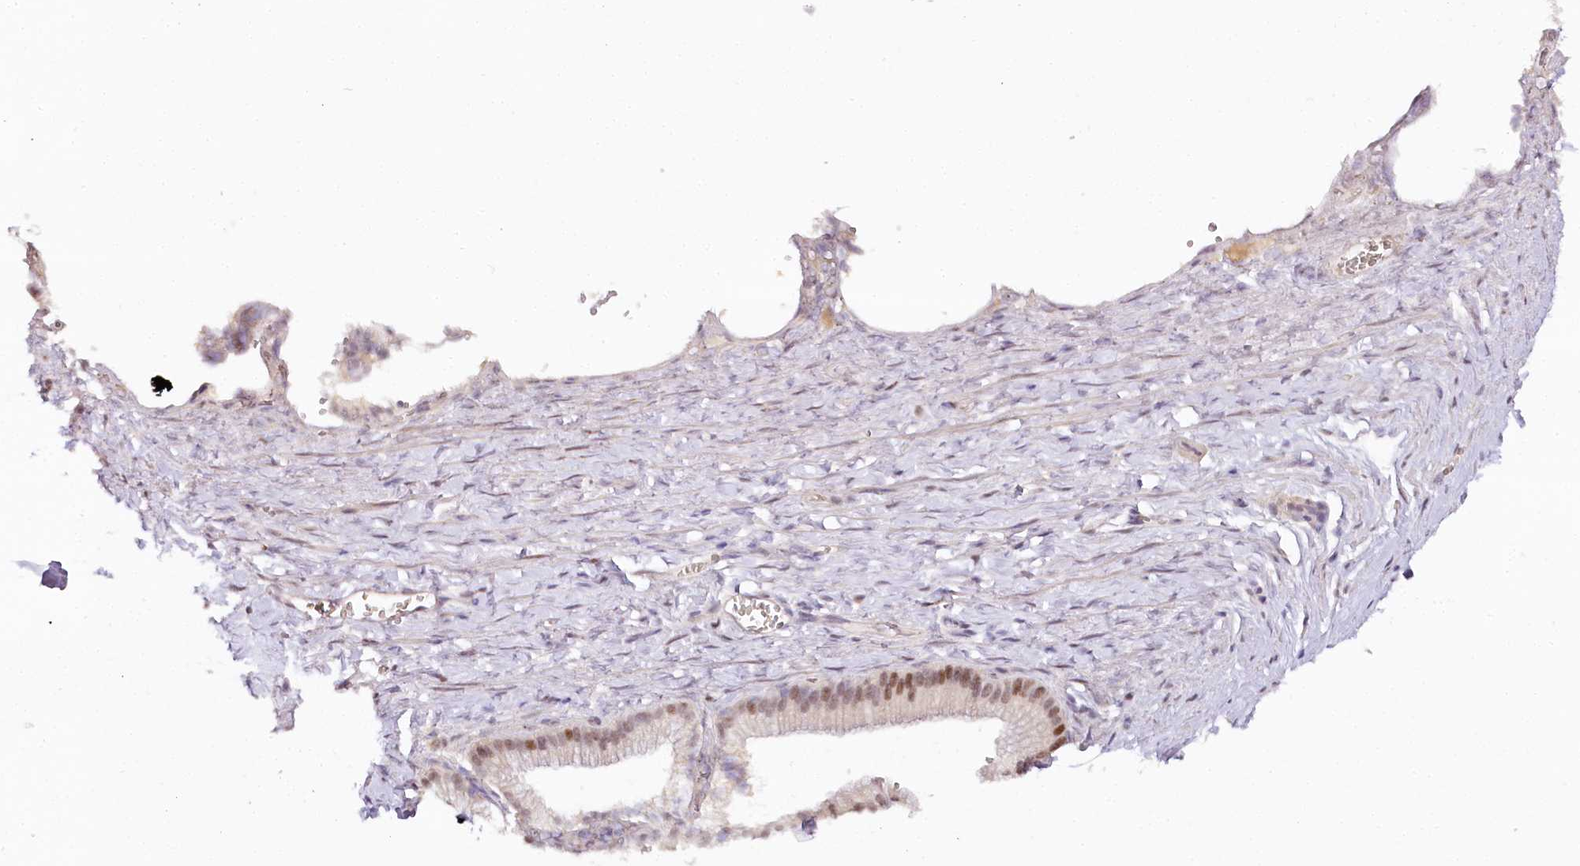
{"staining": {"intensity": "negative", "quantity": "none", "location": "none"}, "tissue": "adipose tissue", "cell_type": "Adipocytes", "image_type": "normal", "snomed": [{"axis": "morphology", "description": "Normal tissue, NOS"}, {"axis": "topography", "description": "Gallbladder"}, {"axis": "topography", "description": "Peripheral nerve tissue"}], "caption": "The immunohistochemistry micrograph has no significant staining in adipocytes of adipose tissue. (DAB immunohistochemistry (IHC) with hematoxylin counter stain).", "gene": "TP53", "patient": {"sex": "male", "age": 38}}